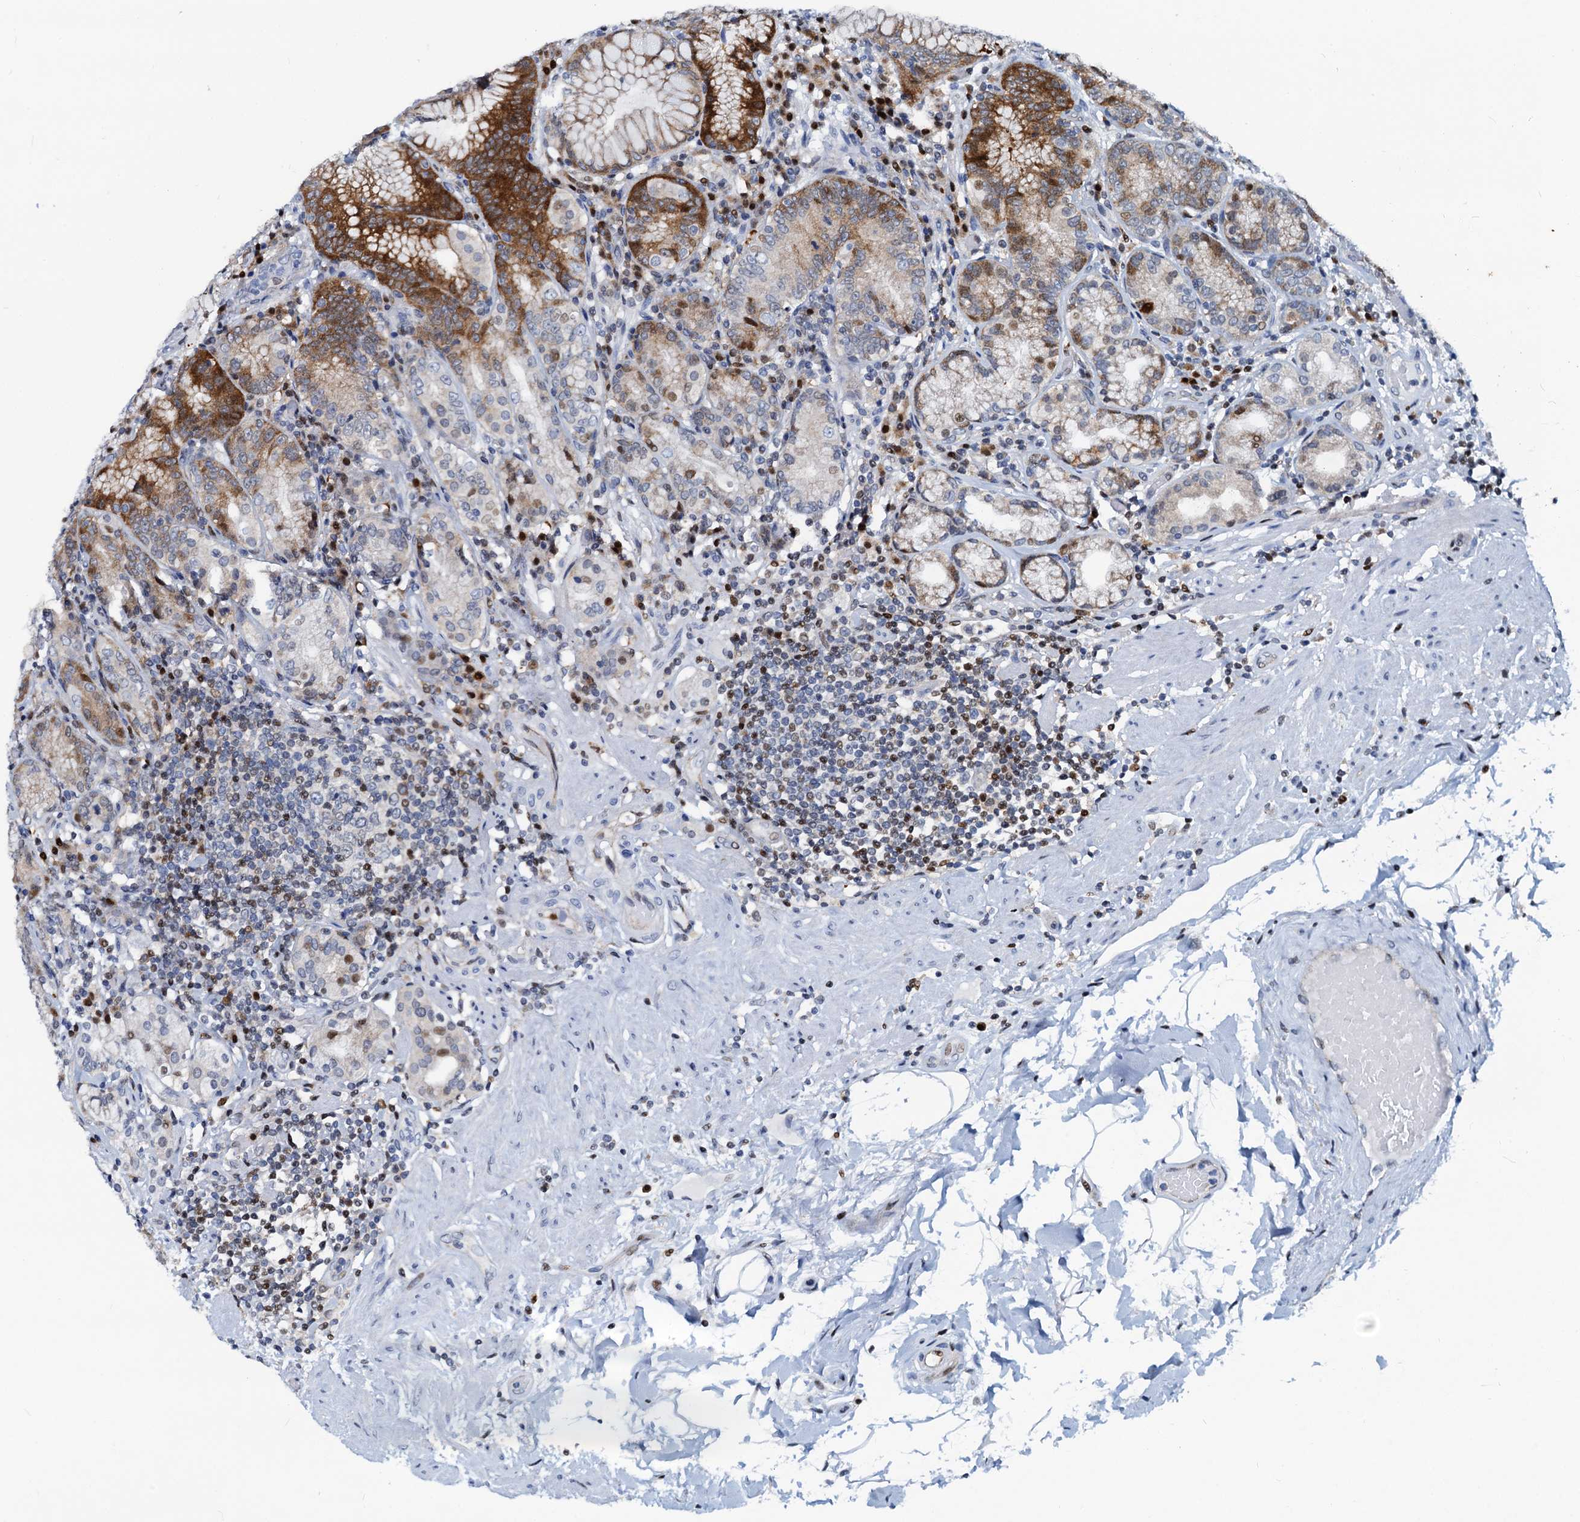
{"staining": {"intensity": "strong", "quantity": "<25%", "location": "cytoplasmic/membranous,nuclear"}, "tissue": "stomach", "cell_type": "Glandular cells", "image_type": "normal", "snomed": [{"axis": "morphology", "description": "Normal tissue, NOS"}, {"axis": "topography", "description": "Stomach, upper"}, {"axis": "topography", "description": "Stomach, lower"}], "caption": "Protein expression analysis of unremarkable stomach reveals strong cytoplasmic/membranous,nuclear expression in about <25% of glandular cells.", "gene": "PTGES3", "patient": {"sex": "female", "age": 76}}